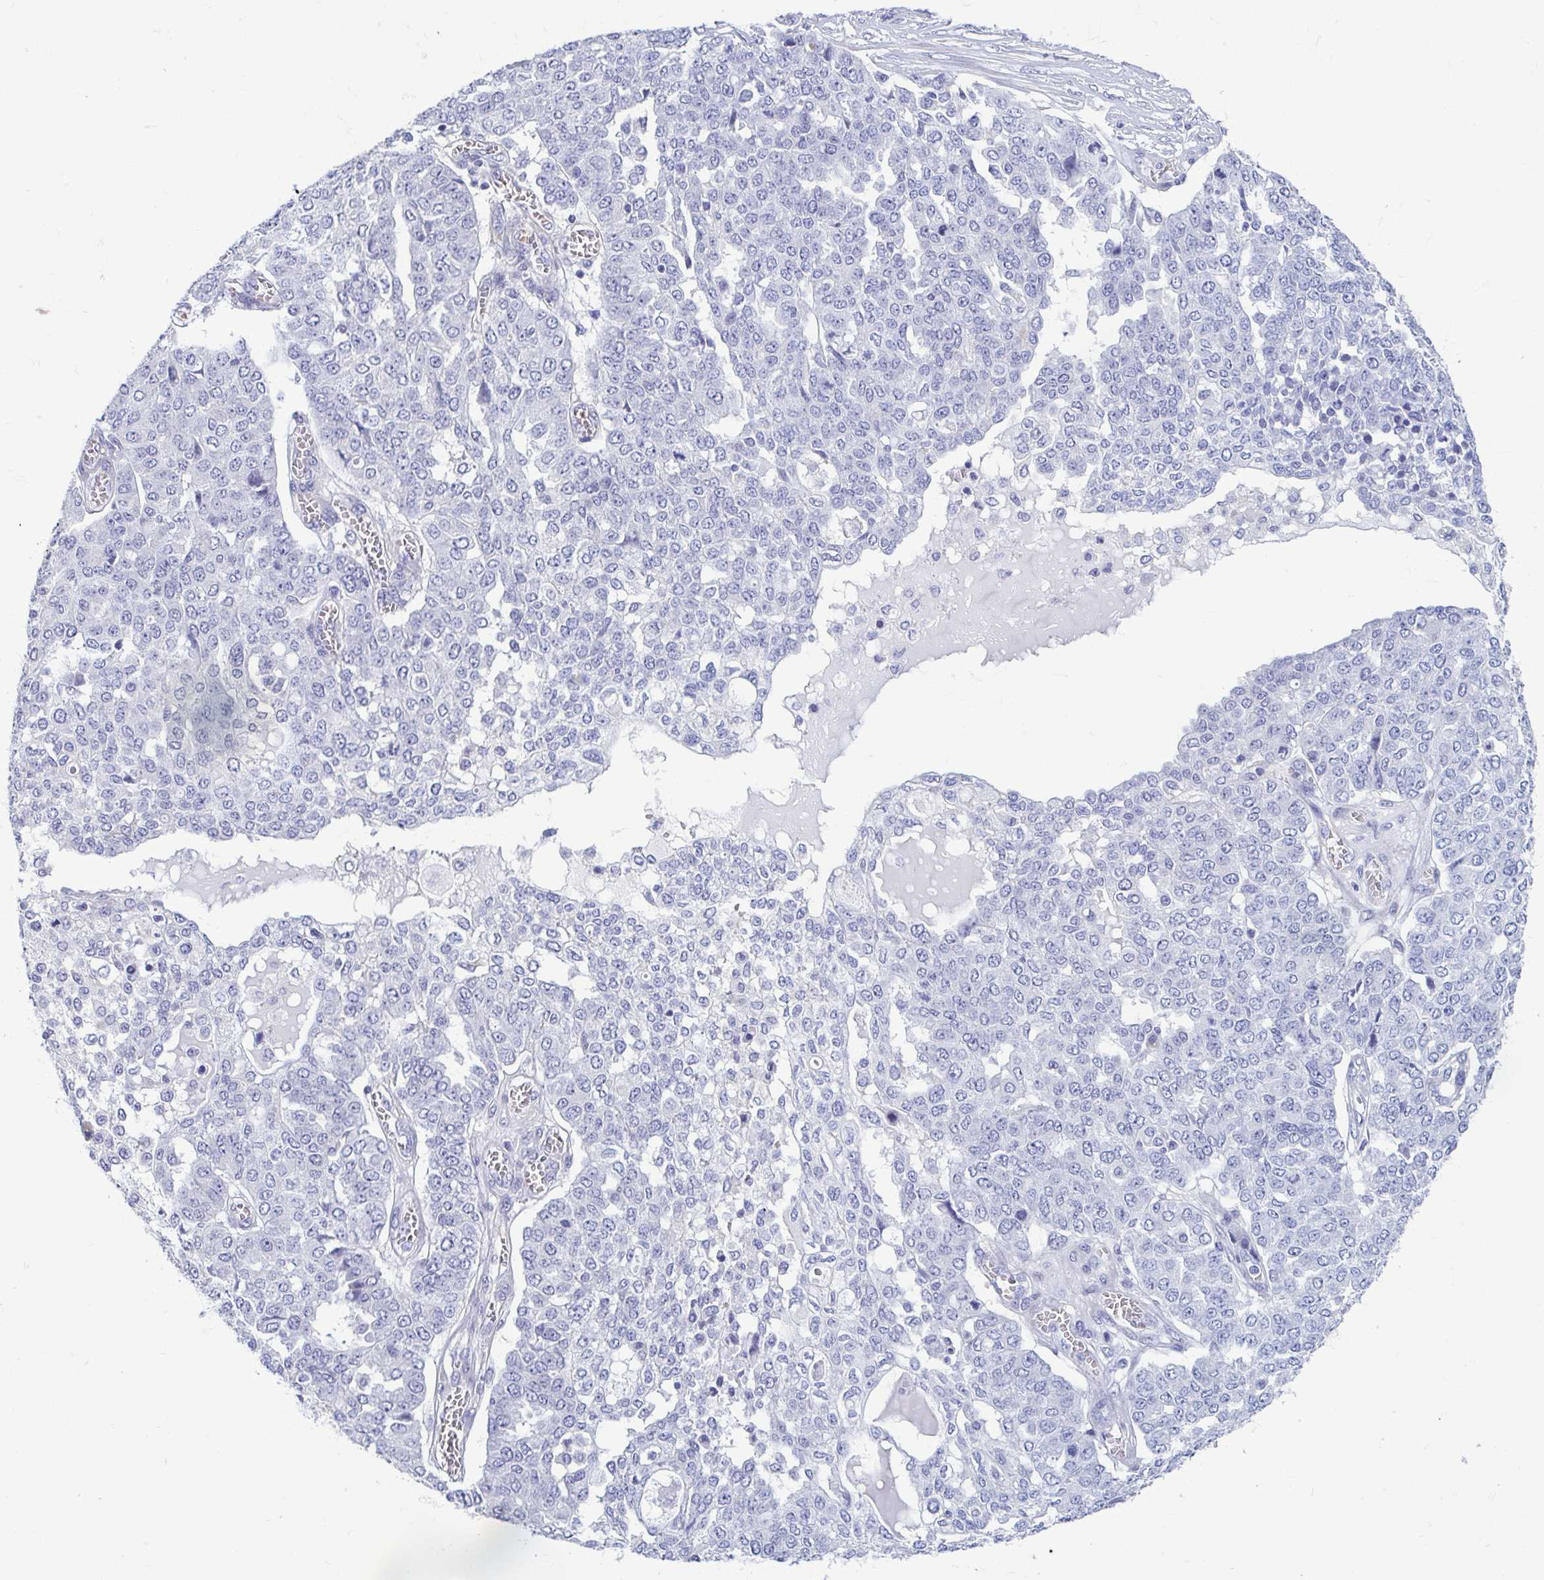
{"staining": {"intensity": "negative", "quantity": "none", "location": "none"}, "tissue": "ovarian cancer", "cell_type": "Tumor cells", "image_type": "cancer", "snomed": [{"axis": "morphology", "description": "Cystadenocarcinoma, serous, NOS"}, {"axis": "topography", "description": "Soft tissue"}, {"axis": "topography", "description": "Ovary"}], "caption": "This histopathology image is of ovarian serous cystadenocarcinoma stained with immunohistochemistry (IHC) to label a protein in brown with the nuclei are counter-stained blue. There is no expression in tumor cells.", "gene": "MORC4", "patient": {"sex": "female", "age": 57}}